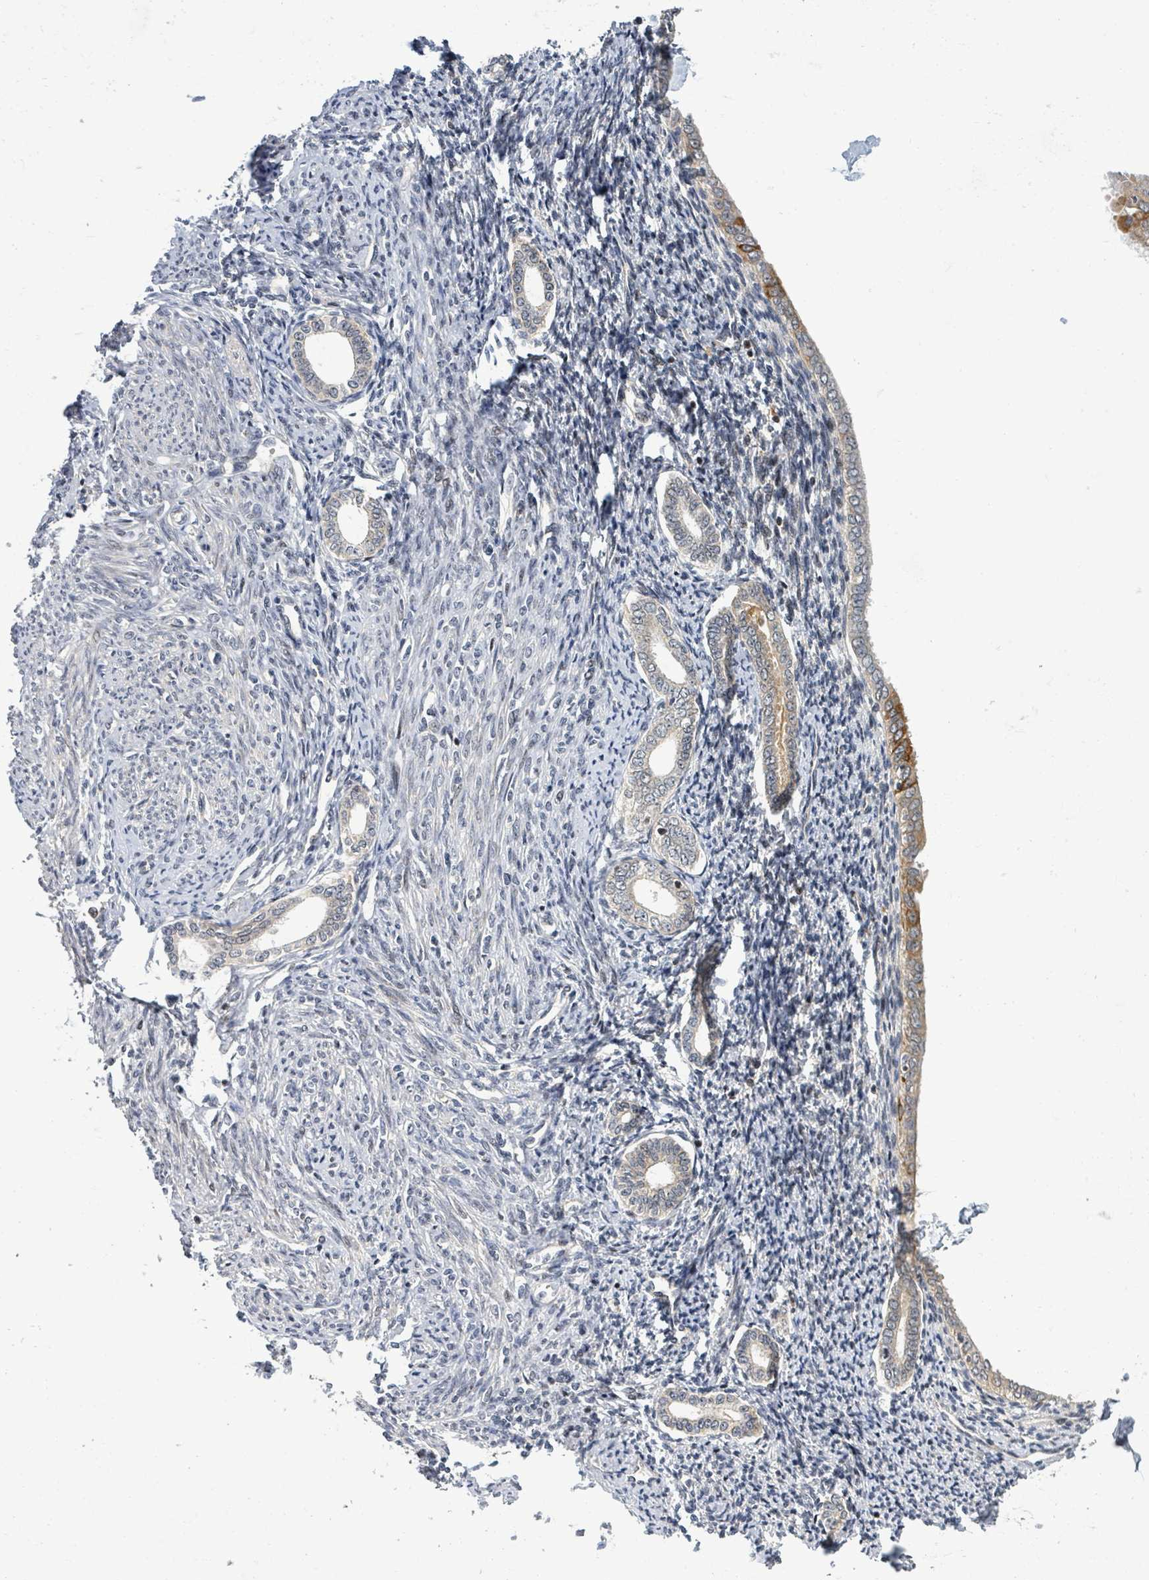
{"staining": {"intensity": "weak", "quantity": "<25%", "location": "cytoplasmic/membranous"}, "tissue": "endometrium", "cell_type": "Cells in endometrial stroma", "image_type": "normal", "snomed": [{"axis": "morphology", "description": "Normal tissue, NOS"}, {"axis": "topography", "description": "Endometrium"}], "caption": "Immunohistochemistry photomicrograph of benign endometrium stained for a protein (brown), which demonstrates no staining in cells in endometrial stroma. (DAB immunohistochemistry, high magnification).", "gene": "ITGA11", "patient": {"sex": "female", "age": 63}}